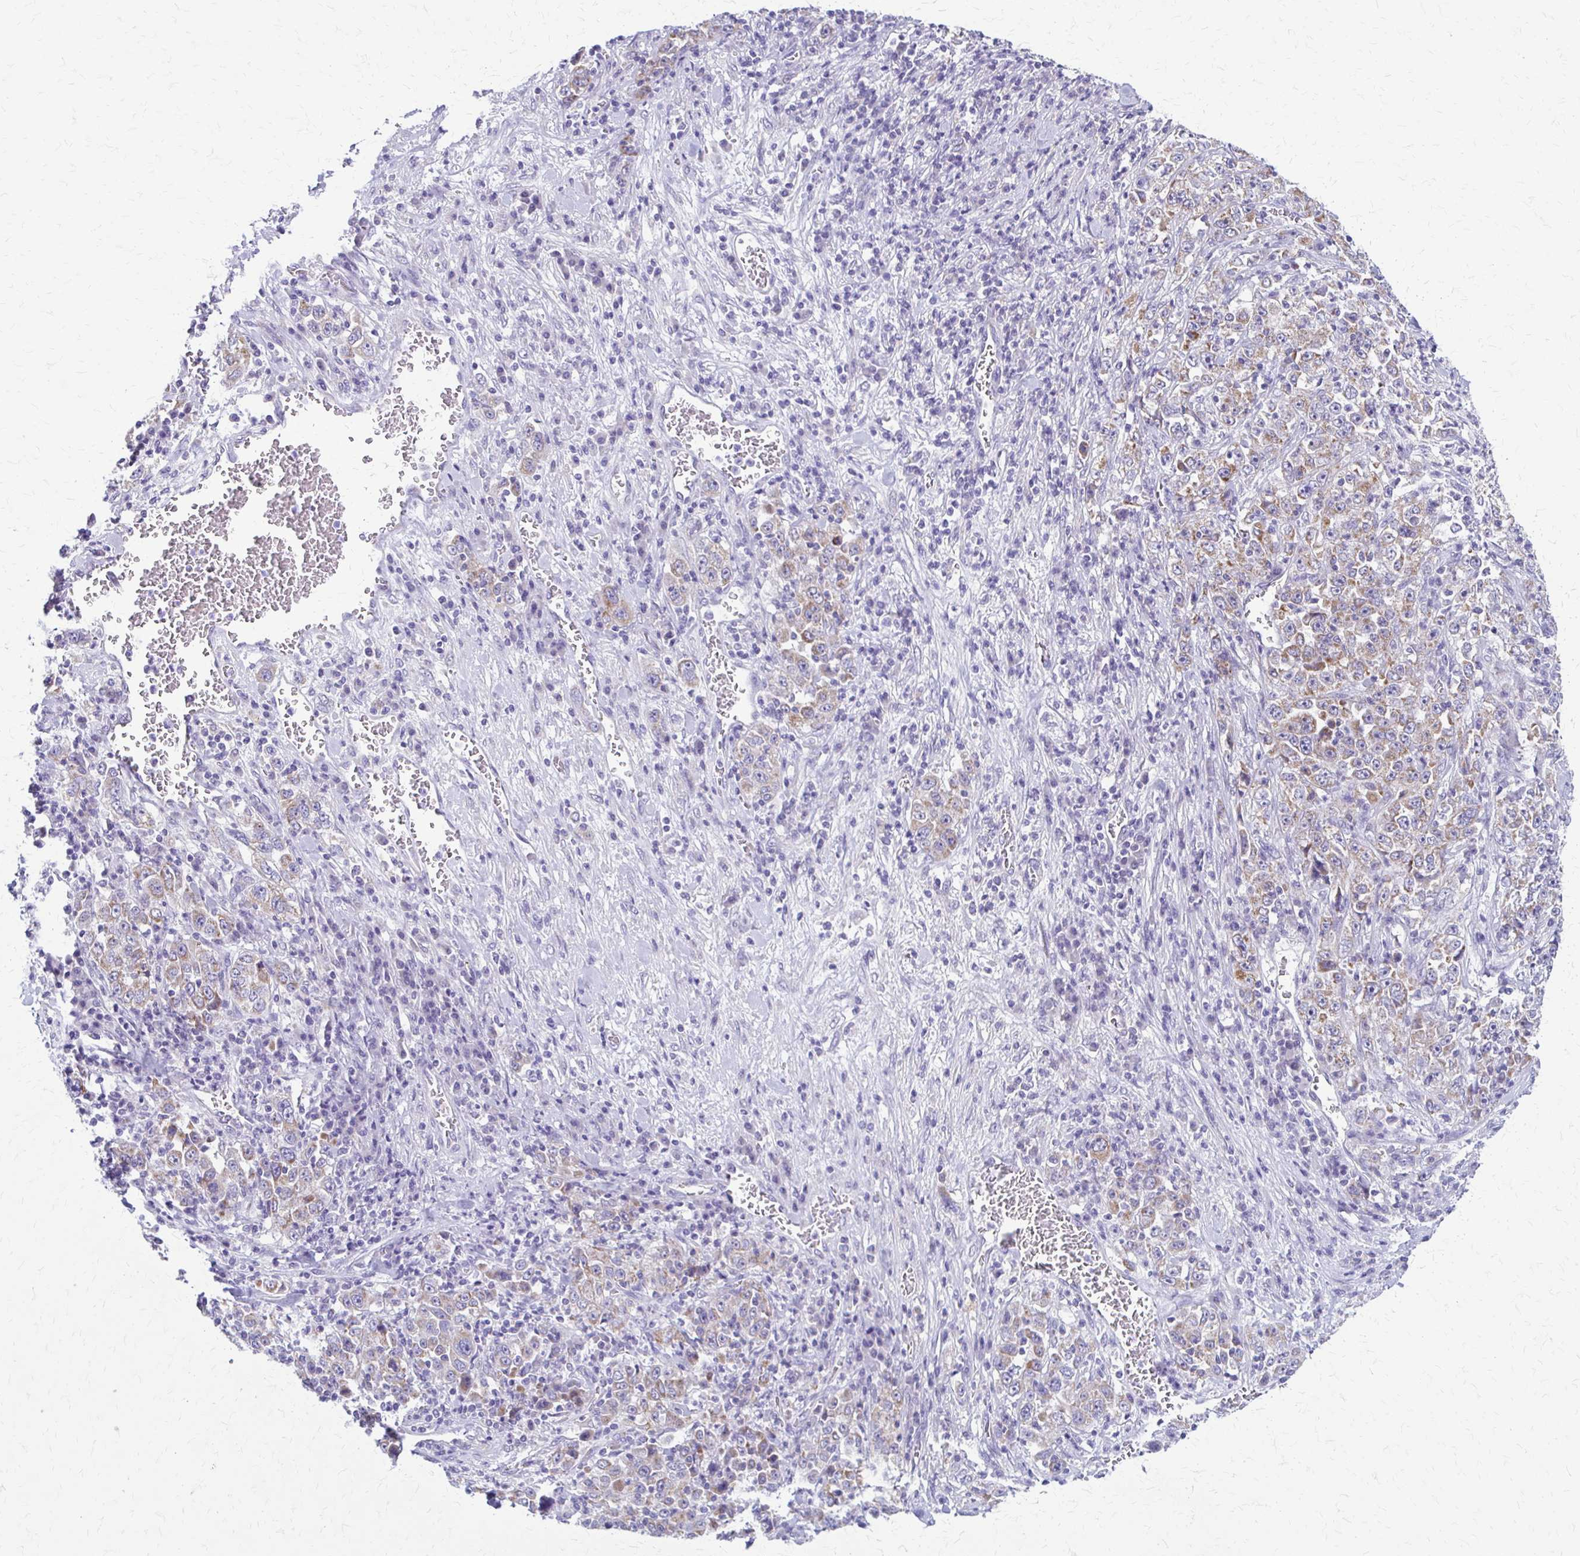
{"staining": {"intensity": "weak", "quantity": ">75%", "location": "cytoplasmic/membranous"}, "tissue": "stomach cancer", "cell_type": "Tumor cells", "image_type": "cancer", "snomed": [{"axis": "morphology", "description": "Normal tissue, NOS"}, {"axis": "morphology", "description": "Adenocarcinoma, NOS"}, {"axis": "topography", "description": "Stomach, upper"}, {"axis": "topography", "description": "Stomach"}], "caption": "A high-resolution image shows immunohistochemistry (IHC) staining of stomach cancer, which demonstrates weak cytoplasmic/membranous expression in about >75% of tumor cells.", "gene": "SAMD13", "patient": {"sex": "male", "age": 59}}